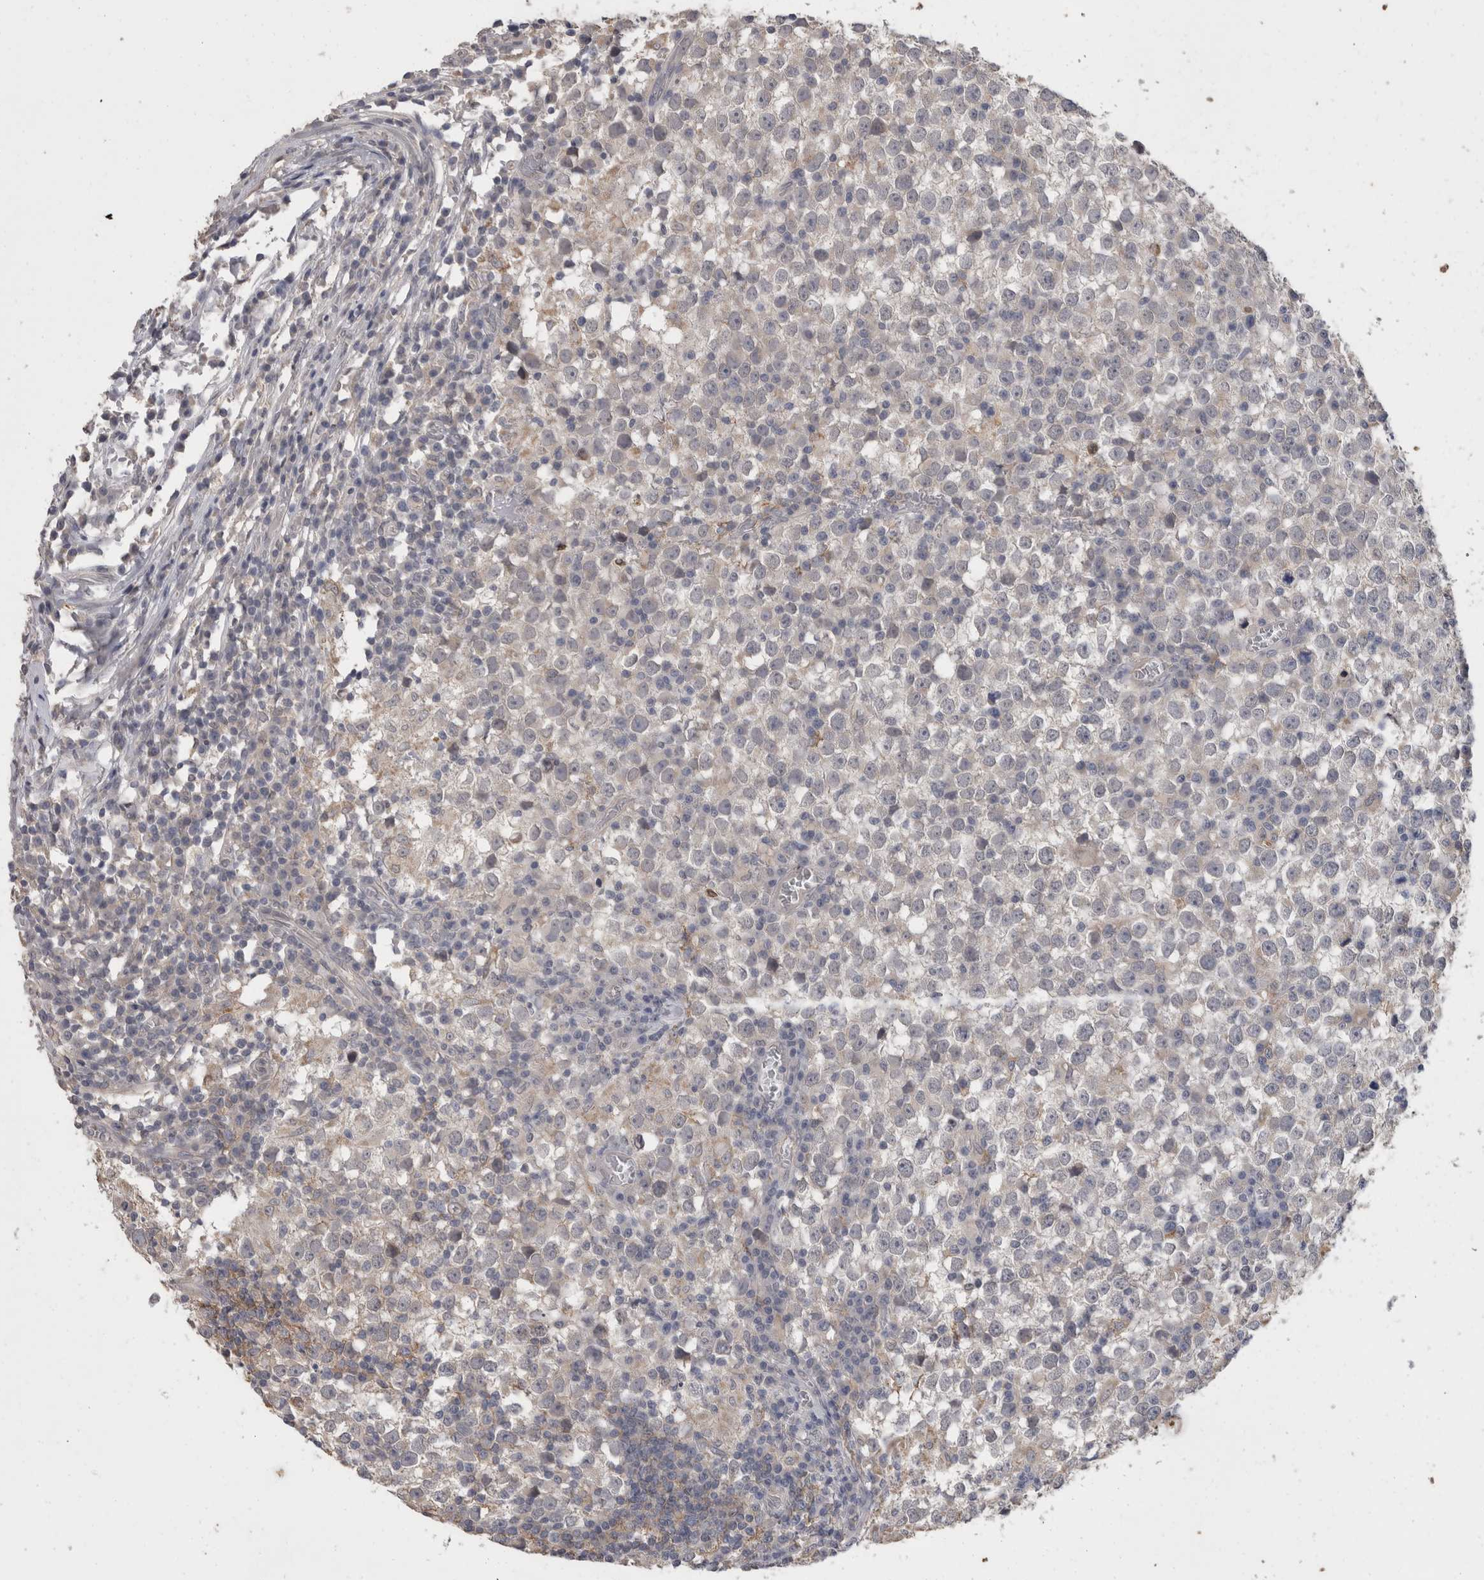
{"staining": {"intensity": "negative", "quantity": "none", "location": "none"}, "tissue": "testis cancer", "cell_type": "Tumor cells", "image_type": "cancer", "snomed": [{"axis": "morphology", "description": "Seminoma, NOS"}, {"axis": "topography", "description": "Testis"}], "caption": "DAB (3,3'-diaminobenzidine) immunohistochemical staining of human seminoma (testis) demonstrates no significant expression in tumor cells. (DAB (3,3'-diaminobenzidine) immunohistochemistry visualized using brightfield microscopy, high magnification).", "gene": "FHOD3", "patient": {"sex": "male", "age": 65}}